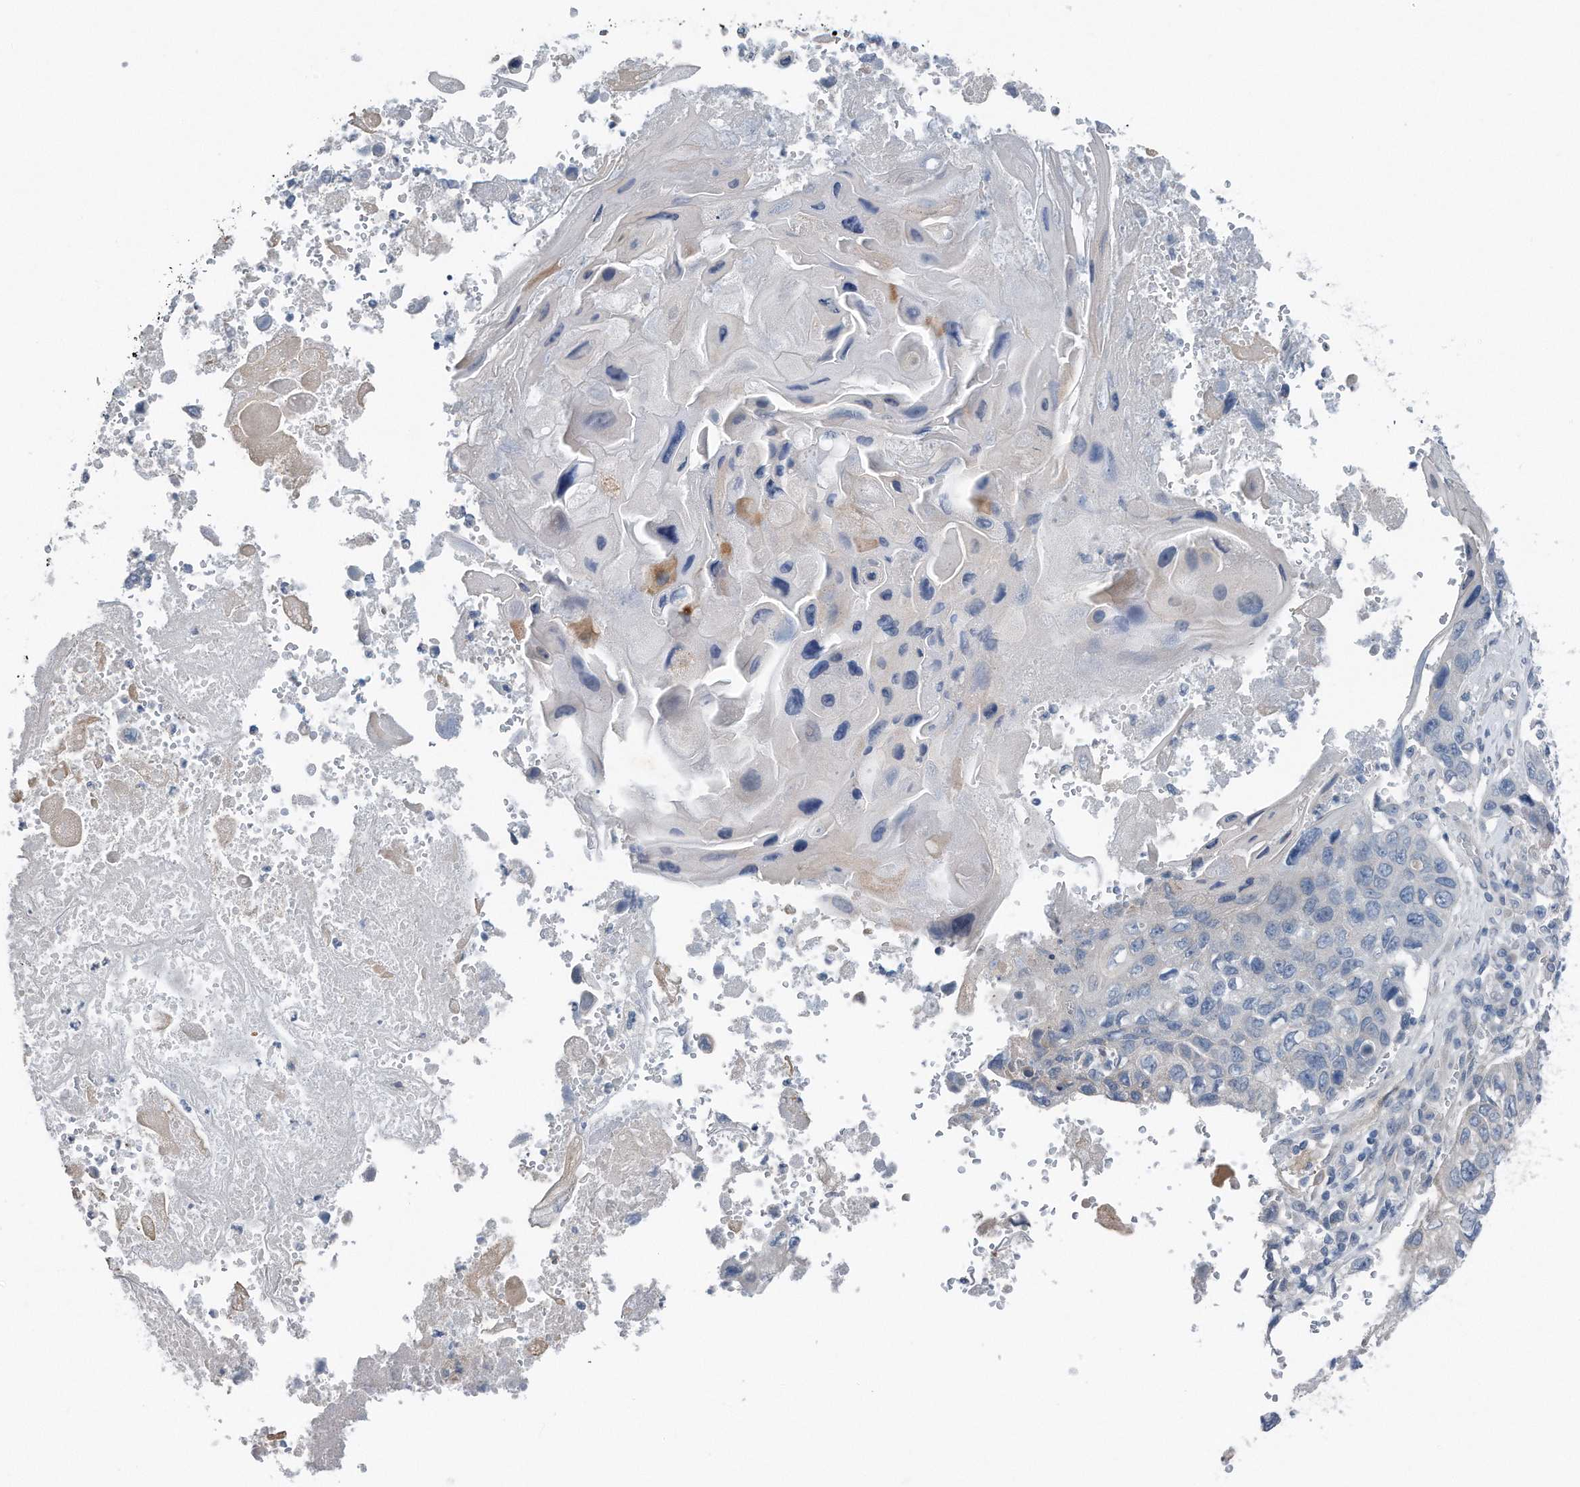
{"staining": {"intensity": "negative", "quantity": "none", "location": "none"}, "tissue": "lung cancer", "cell_type": "Tumor cells", "image_type": "cancer", "snomed": [{"axis": "morphology", "description": "Squamous cell carcinoma, NOS"}, {"axis": "topography", "description": "Lung"}], "caption": "DAB (3,3'-diaminobenzidine) immunohistochemical staining of human lung cancer (squamous cell carcinoma) exhibits no significant expression in tumor cells.", "gene": "YRDC", "patient": {"sex": "male", "age": 61}}